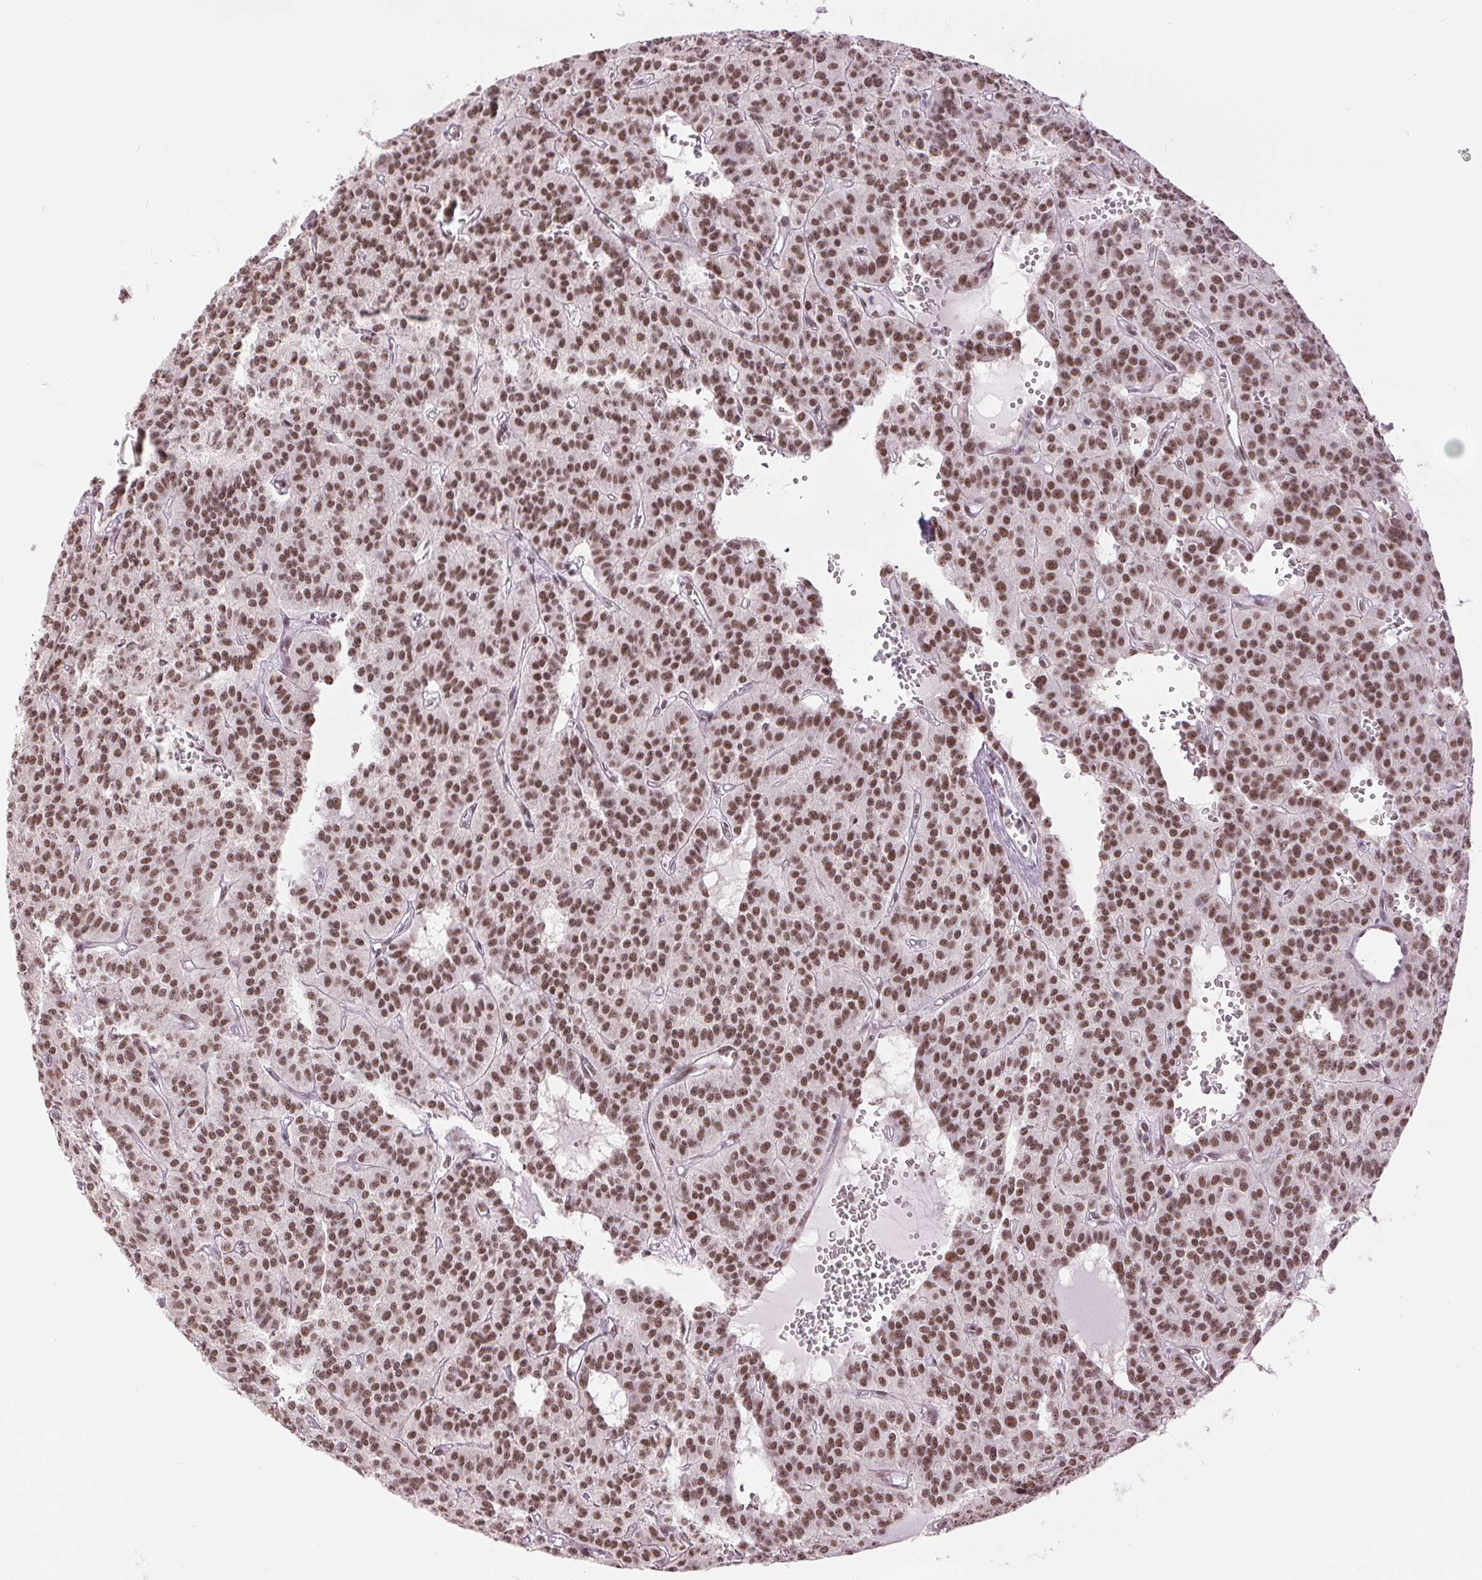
{"staining": {"intensity": "moderate", "quantity": ">75%", "location": "nuclear"}, "tissue": "carcinoid", "cell_type": "Tumor cells", "image_type": "cancer", "snomed": [{"axis": "morphology", "description": "Carcinoid, malignant, NOS"}, {"axis": "topography", "description": "Lung"}], "caption": "Immunohistochemical staining of carcinoid (malignant) reveals medium levels of moderate nuclear expression in about >75% of tumor cells.", "gene": "ZFR2", "patient": {"sex": "female", "age": 71}}